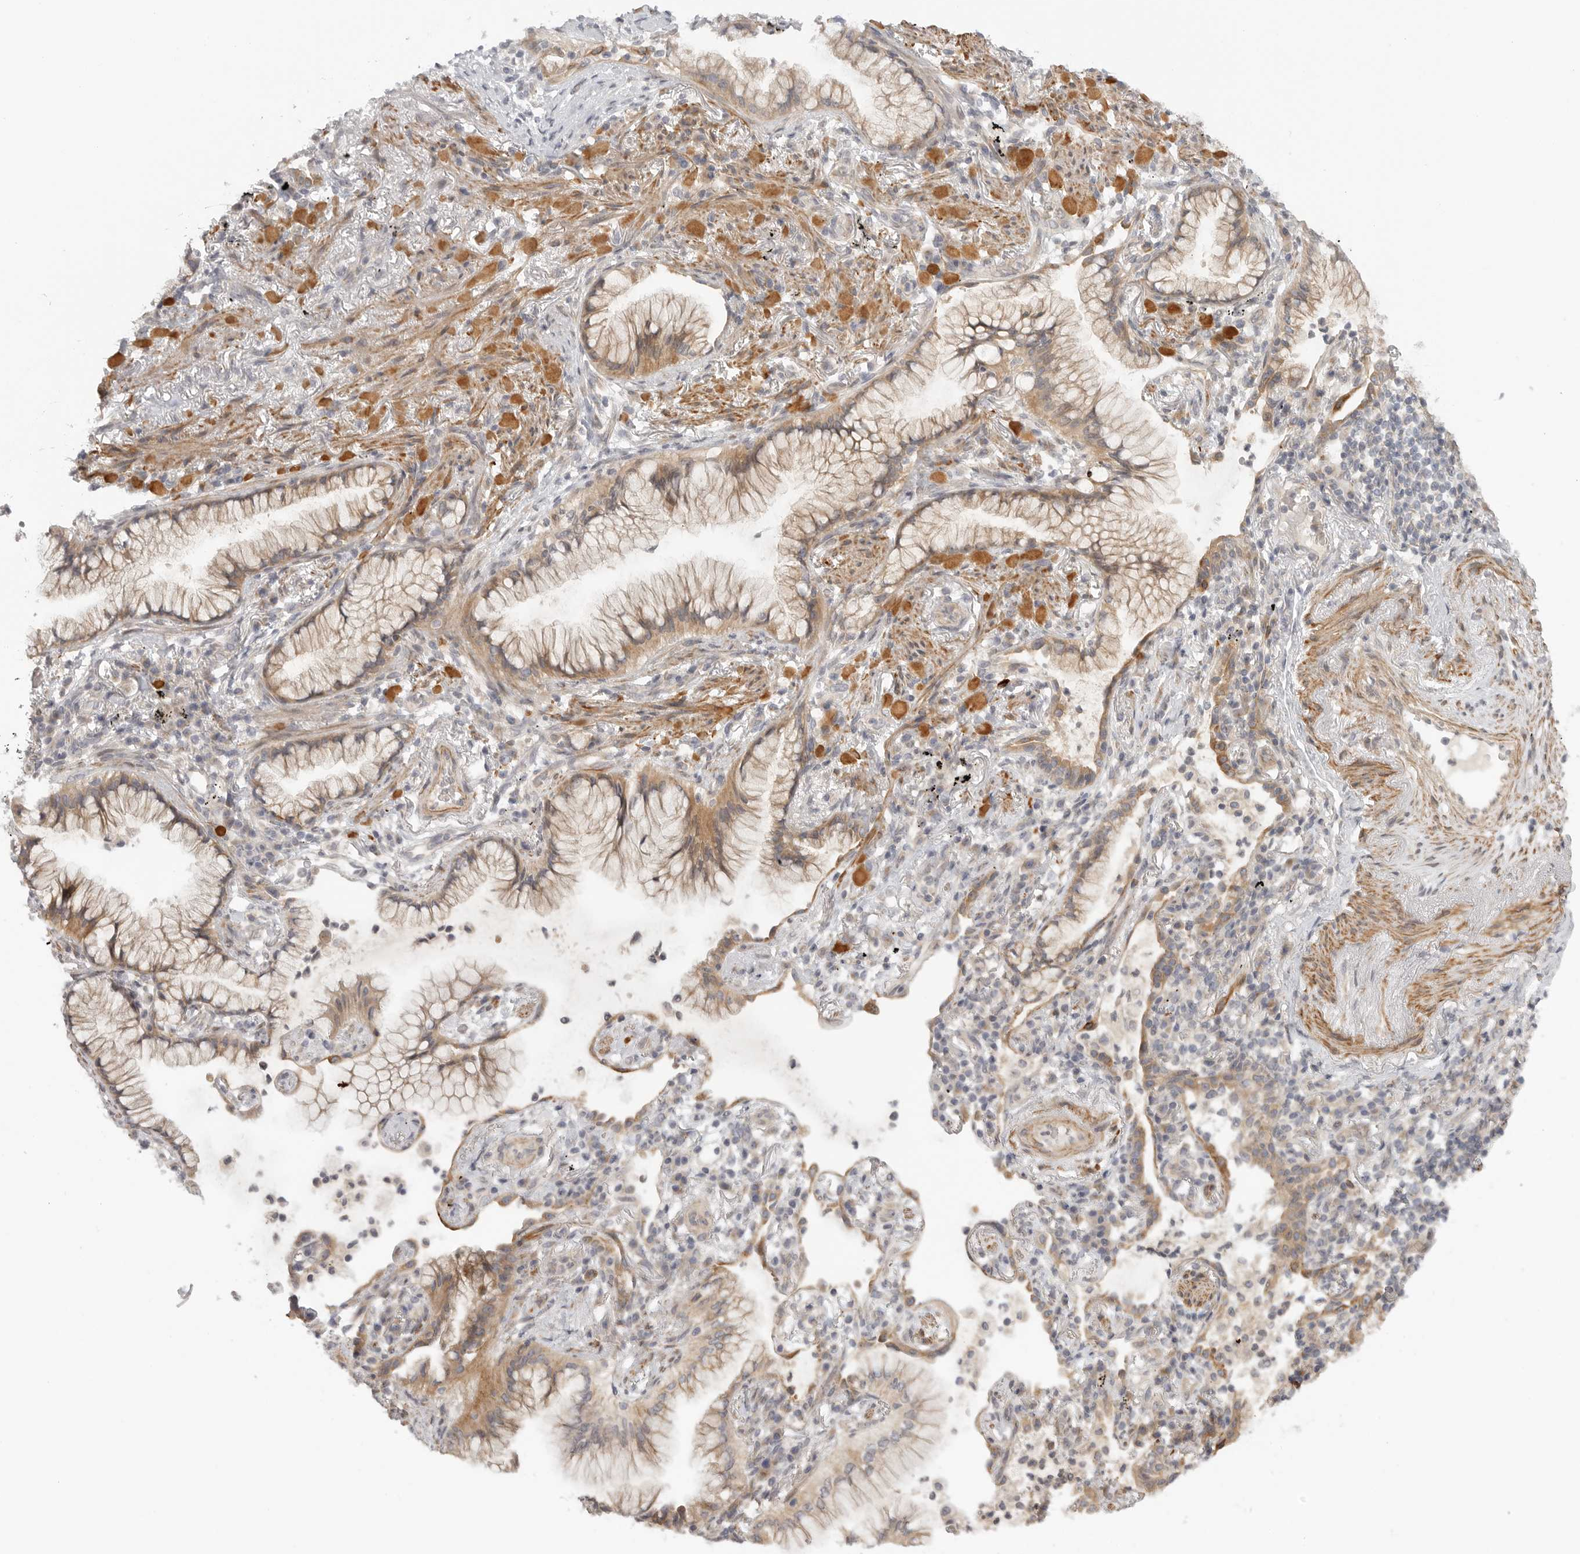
{"staining": {"intensity": "moderate", "quantity": "25%-75%", "location": "cytoplasmic/membranous"}, "tissue": "lung cancer", "cell_type": "Tumor cells", "image_type": "cancer", "snomed": [{"axis": "morphology", "description": "Adenocarcinoma, NOS"}, {"axis": "topography", "description": "Lung"}], "caption": "Tumor cells exhibit medium levels of moderate cytoplasmic/membranous staining in about 25%-75% of cells in adenocarcinoma (lung). The staining was performed using DAB, with brown indicating positive protein expression. Nuclei are stained blue with hematoxylin.", "gene": "CCPG1", "patient": {"sex": "female", "age": 70}}